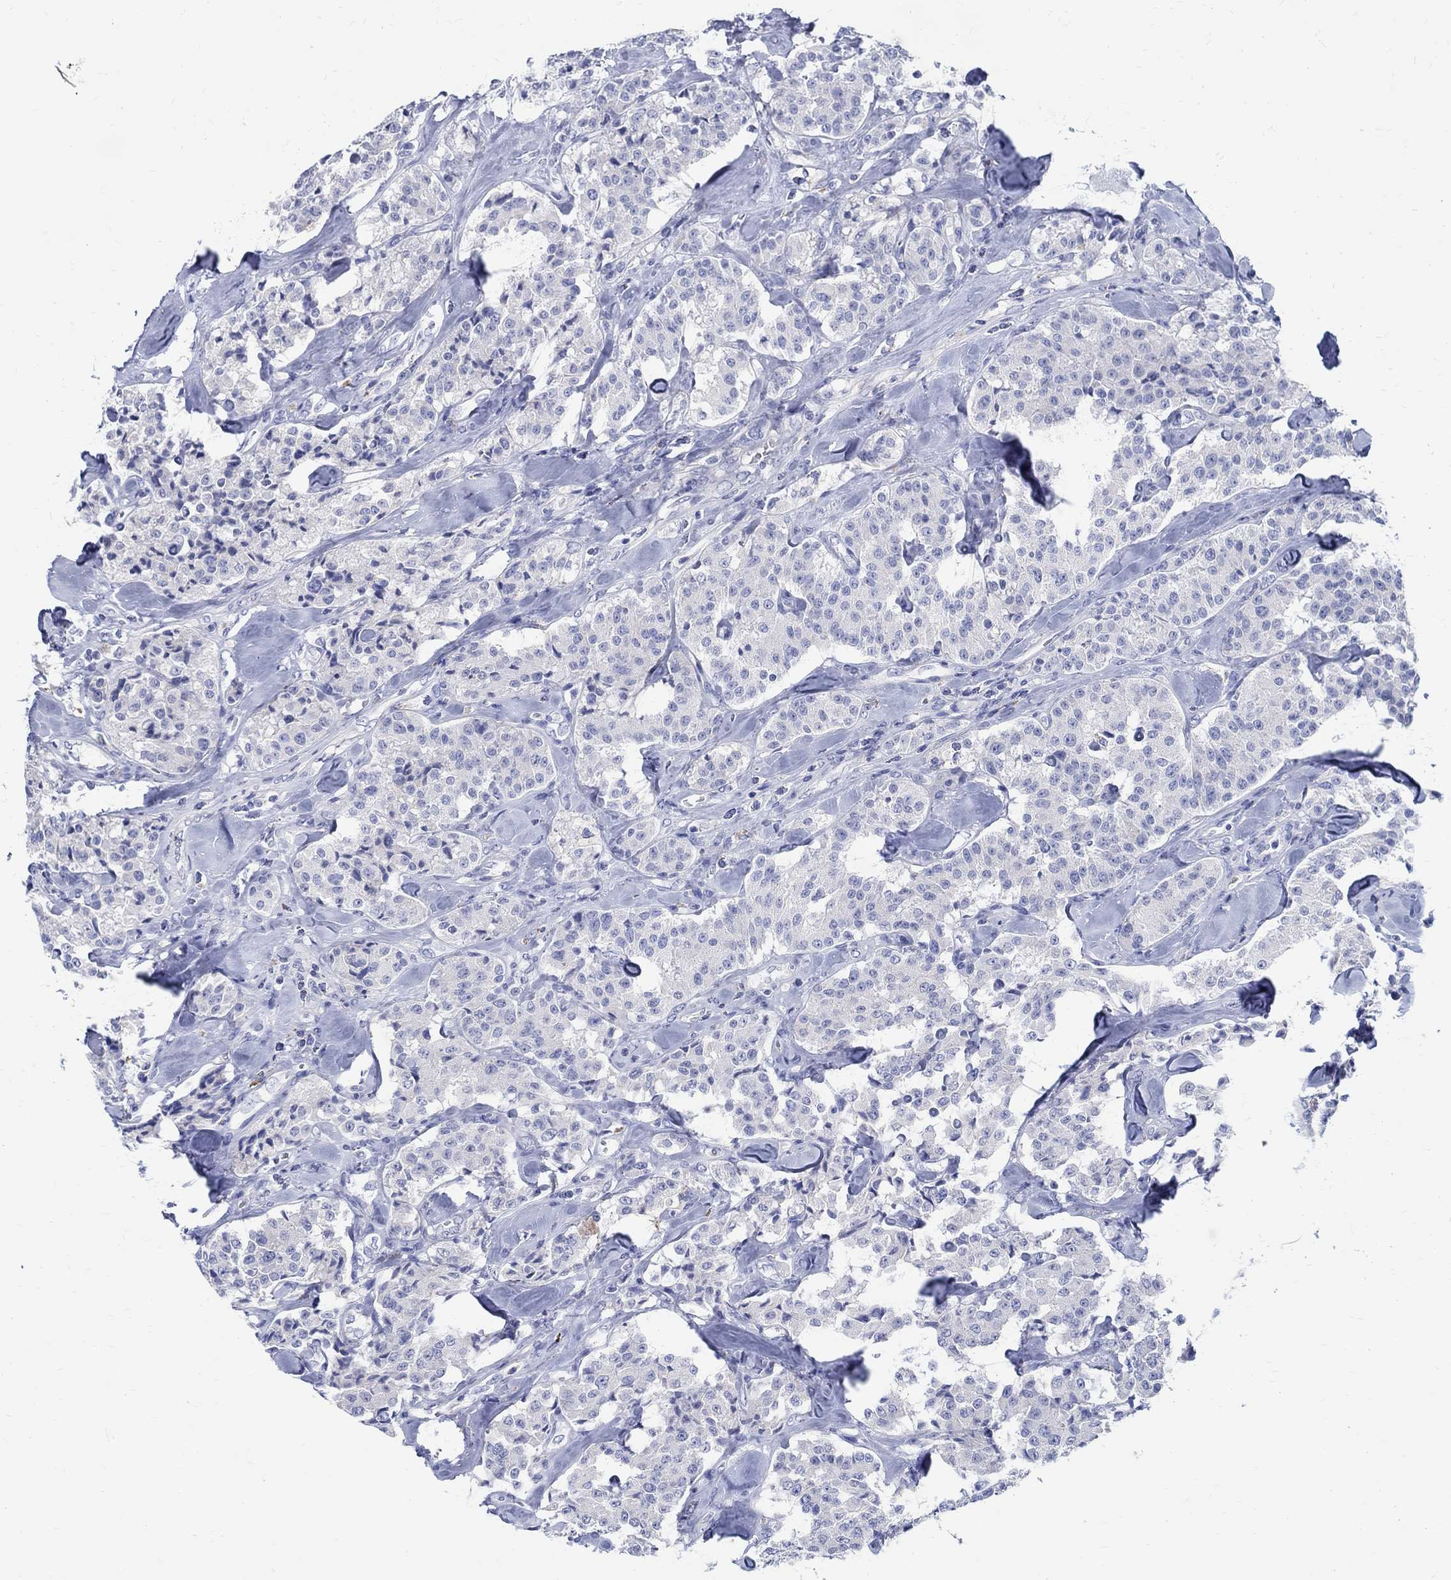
{"staining": {"intensity": "negative", "quantity": "none", "location": "none"}, "tissue": "carcinoid", "cell_type": "Tumor cells", "image_type": "cancer", "snomed": [{"axis": "morphology", "description": "Carcinoid, malignant, NOS"}, {"axis": "topography", "description": "Pancreas"}], "caption": "A histopathology image of human carcinoid (malignant) is negative for staining in tumor cells.", "gene": "SOX2", "patient": {"sex": "male", "age": 41}}